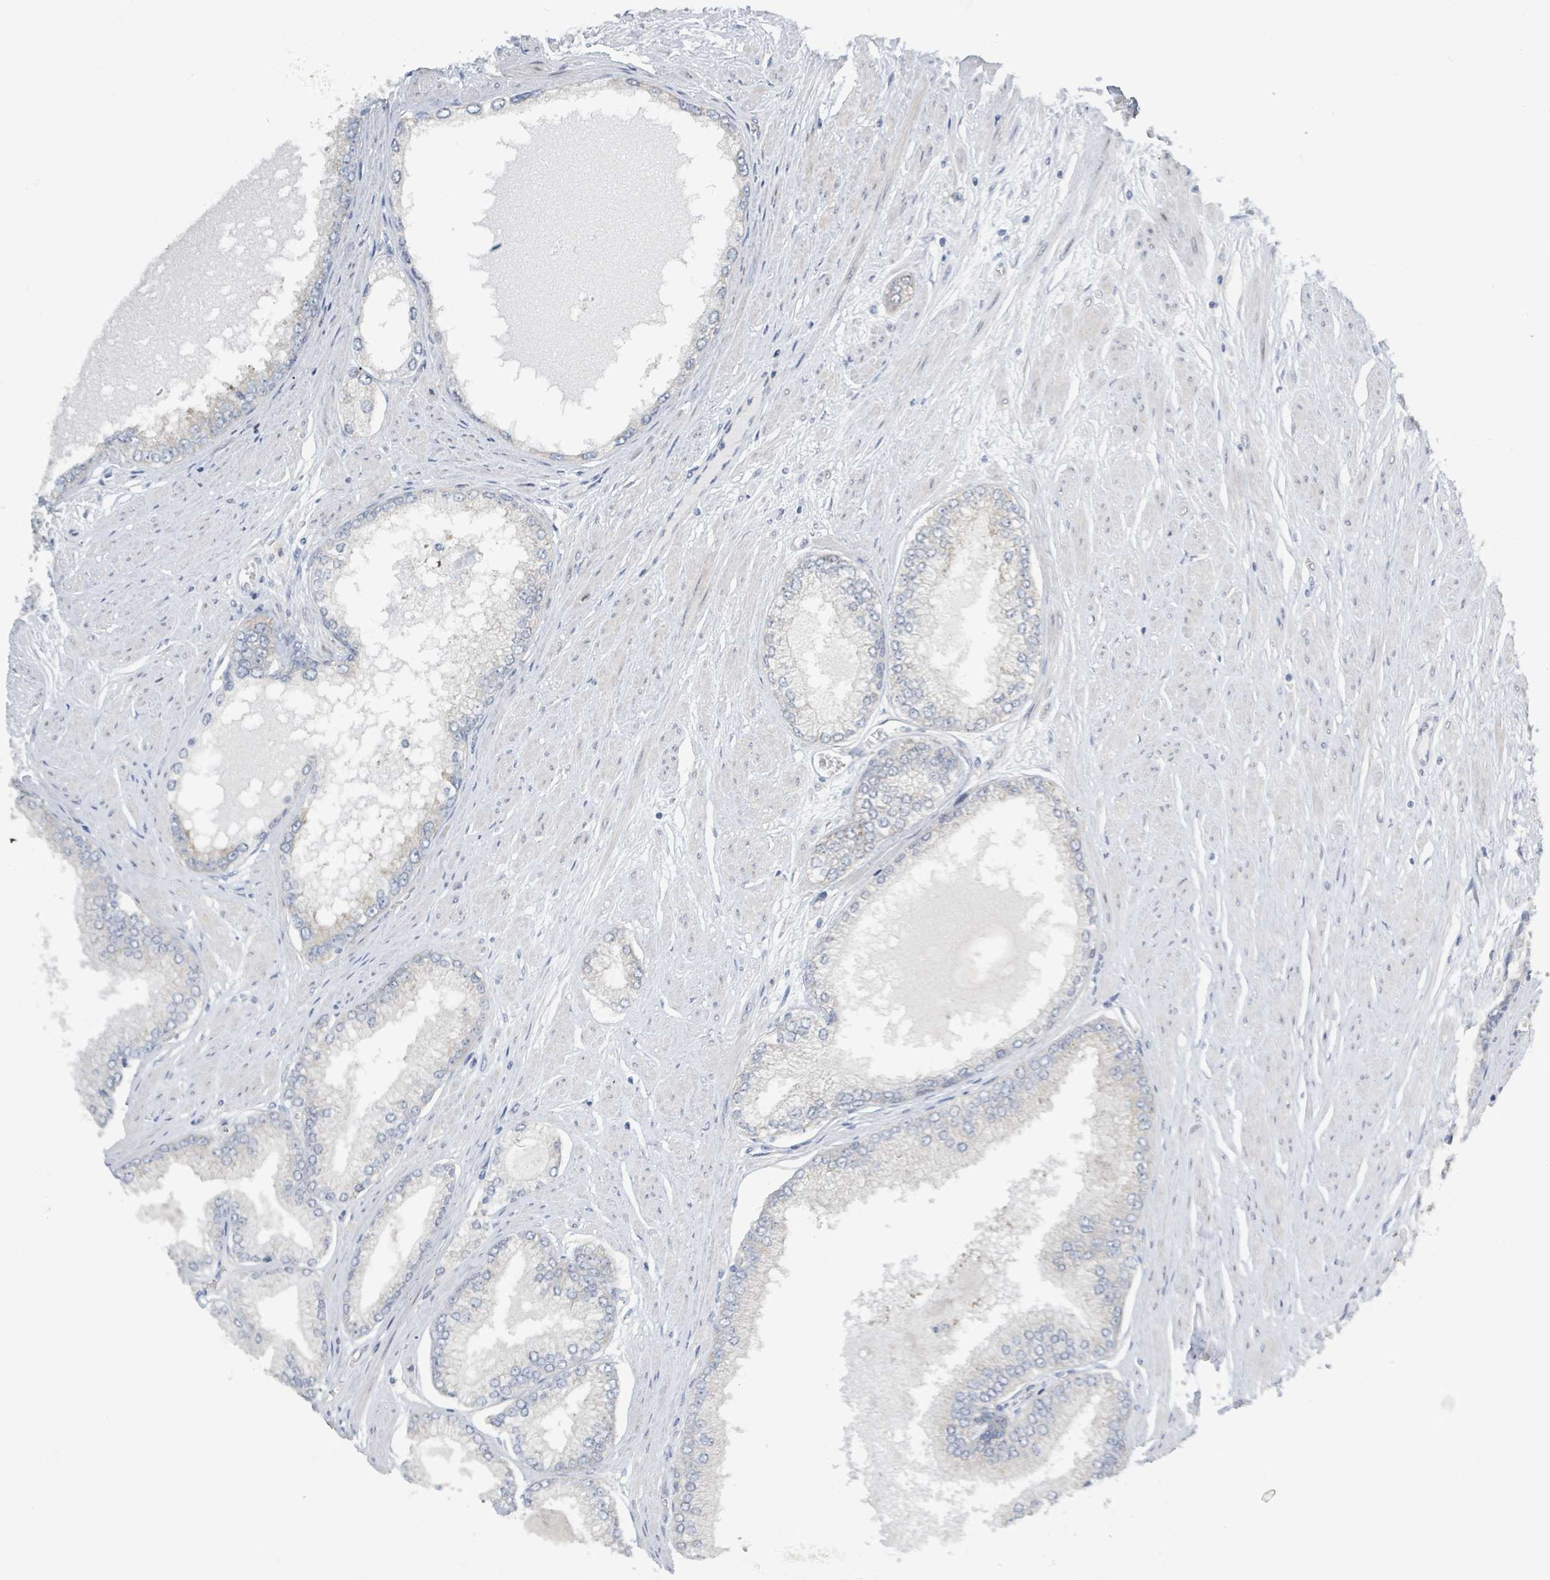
{"staining": {"intensity": "negative", "quantity": "none", "location": "none"}, "tissue": "prostate cancer", "cell_type": "Tumor cells", "image_type": "cancer", "snomed": [{"axis": "morphology", "description": "Adenocarcinoma, Low grade"}, {"axis": "topography", "description": "Prostate"}], "caption": "There is no significant positivity in tumor cells of low-grade adenocarcinoma (prostate).", "gene": "RPL32", "patient": {"sex": "male", "age": 55}}